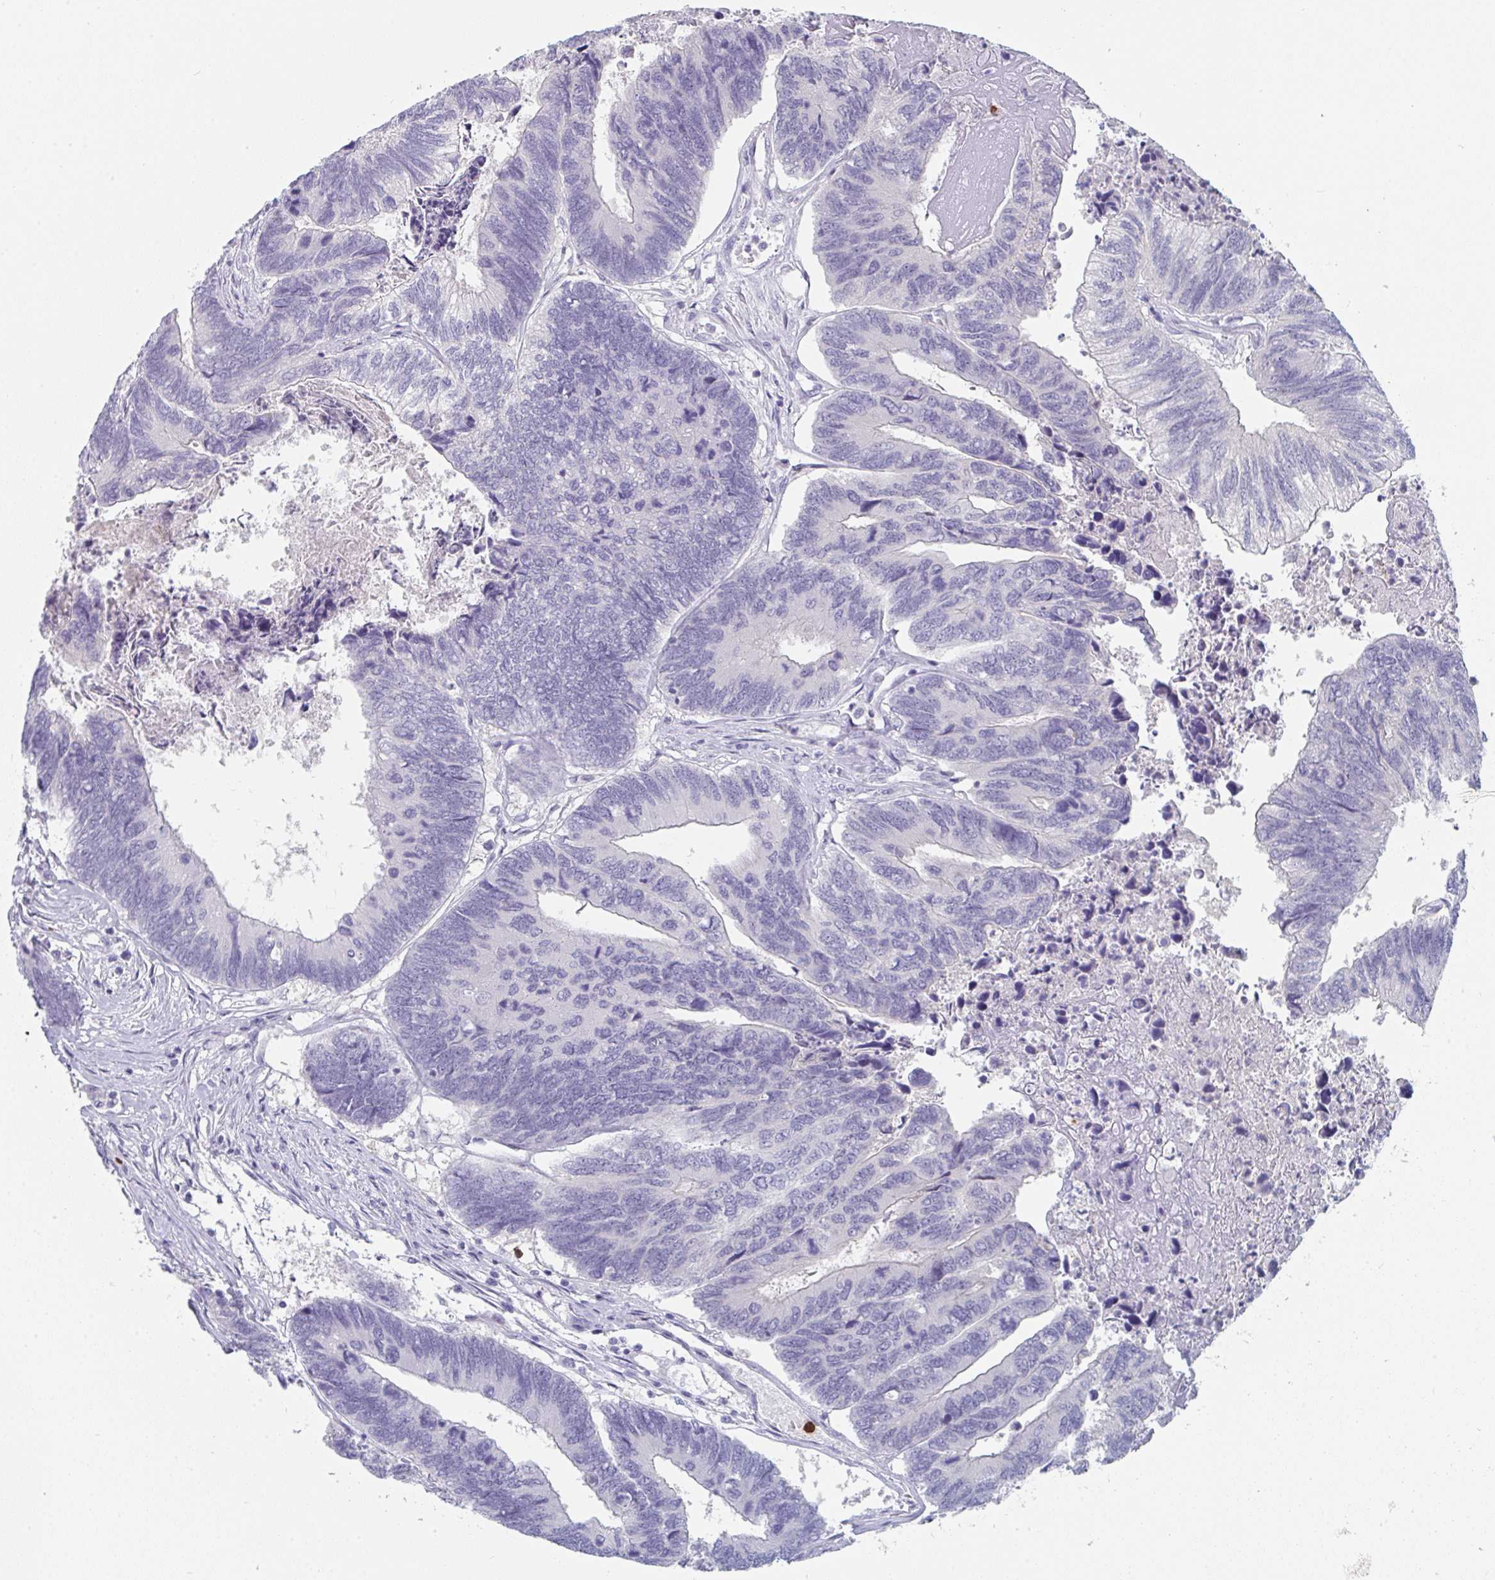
{"staining": {"intensity": "negative", "quantity": "none", "location": "none"}, "tissue": "colorectal cancer", "cell_type": "Tumor cells", "image_type": "cancer", "snomed": [{"axis": "morphology", "description": "Adenocarcinoma, NOS"}, {"axis": "topography", "description": "Colon"}], "caption": "Micrograph shows no protein expression in tumor cells of colorectal cancer (adenocarcinoma) tissue. (DAB immunohistochemistry (IHC) visualized using brightfield microscopy, high magnification).", "gene": "RUBCN", "patient": {"sex": "female", "age": 67}}